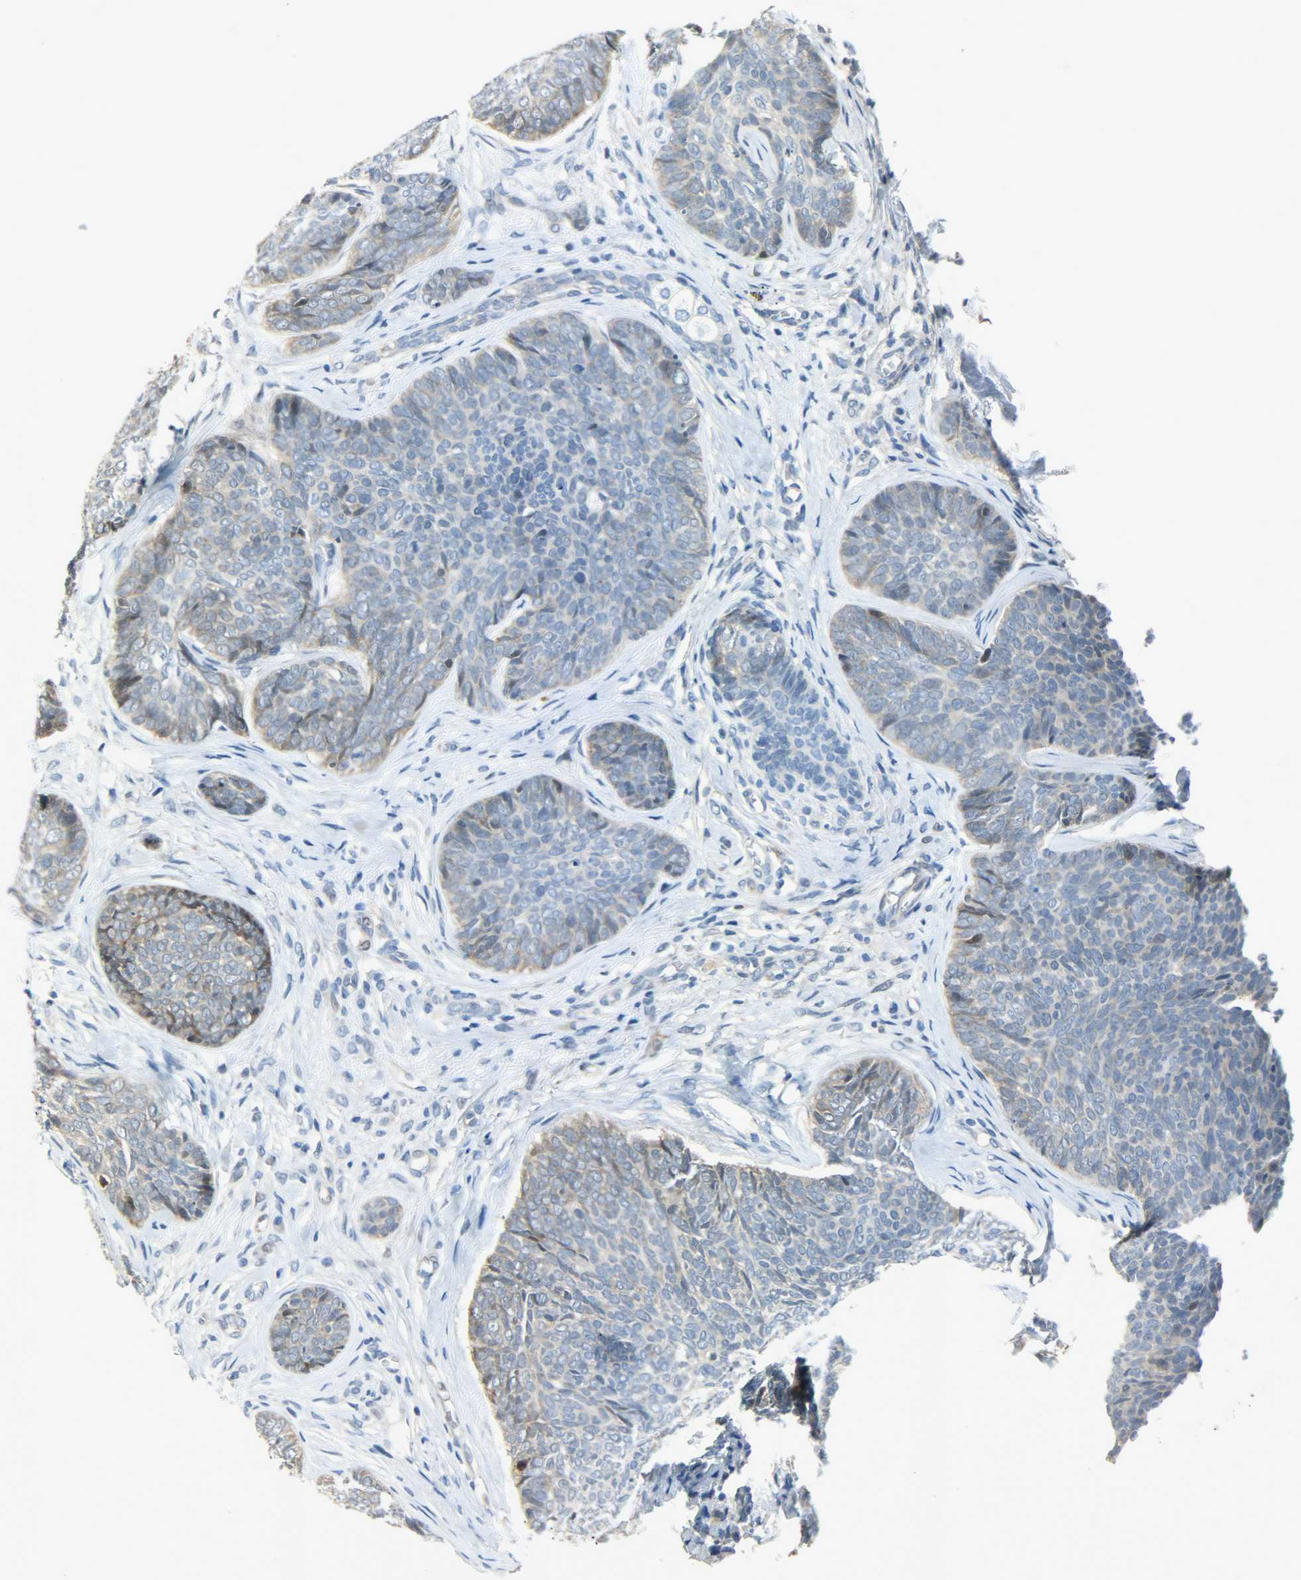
{"staining": {"intensity": "weak", "quantity": "<25%", "location": "cytoplasmic/membranous"}, "tissue": "skin cancer", "cell_type": "Tumor cells", "image_type": "cancer", "snomed": [{"axis": "morphology", "description": "Normal tissue, NOS"}, {"axis": "morphology", "description": "Basal cell carcinoma"}, {"axis": "topography", "description": "Skin"}], "caption": "Basal cell carcinoma (skin) stained for a protein using immunohistochemistry demonstrates no expression tumor cells.", "gene": "EIF4EBP1", "patient": {"sex": "female", "age": 69}}